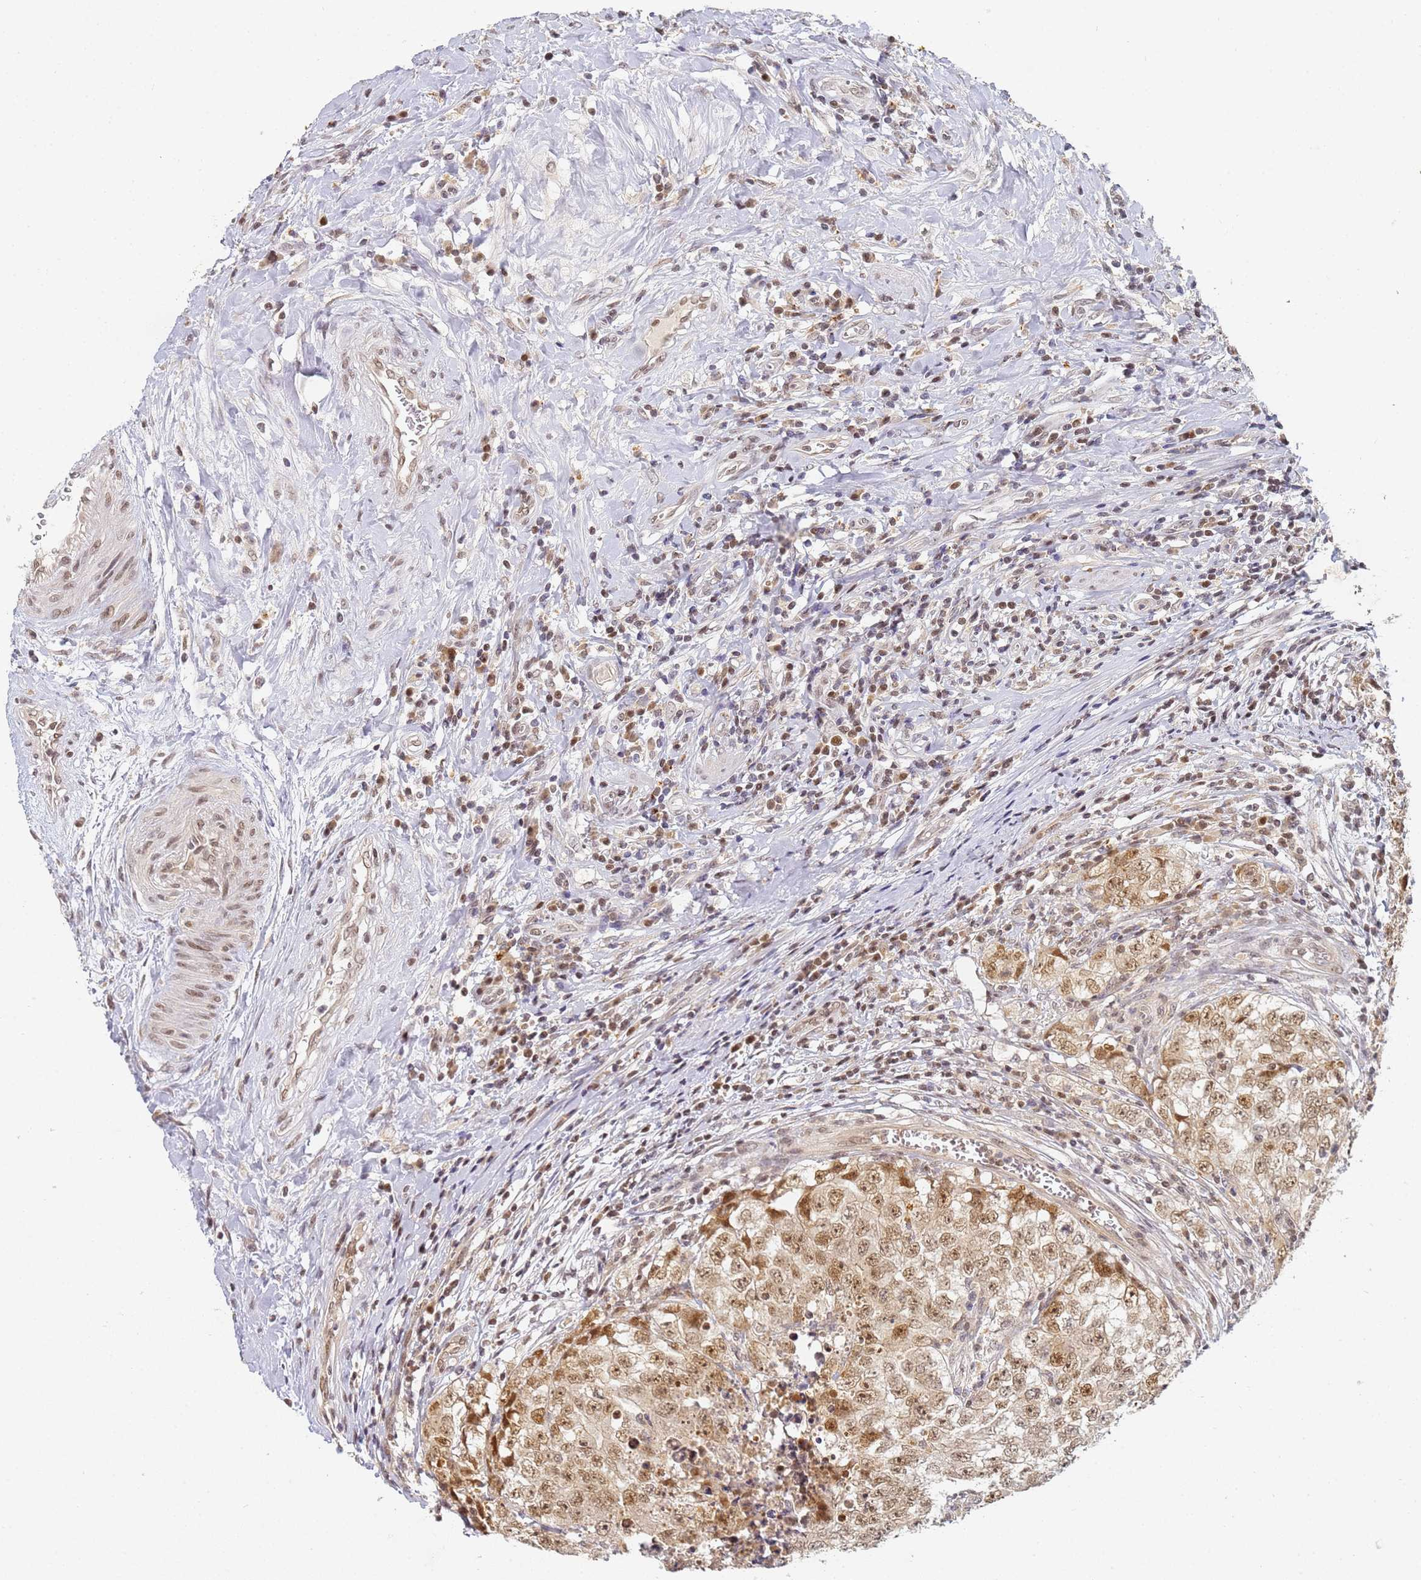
{"staining": {"intensity": "moderate", "quantity": ">75%", "location": "nuclear"}, "tissue": "testis cancer", "cell_type": "Tumor cells", "image_type": "cancer", "snomed": [{"axis": "morphology", "description": "Seminoma, NOS"}, {"axis": "morphology", "description": "Carcinoma, Embryonal, NOS"}, {"axis": "topography", "description": "Testis"}], "caption": "This photomicrograph displays IHC staining of human testis cancer, with medium moderate nuclear staining in approximately >75% of tumor cells.", "gene": "HMCES", "patient": {"sex": "male", "age": 43}}